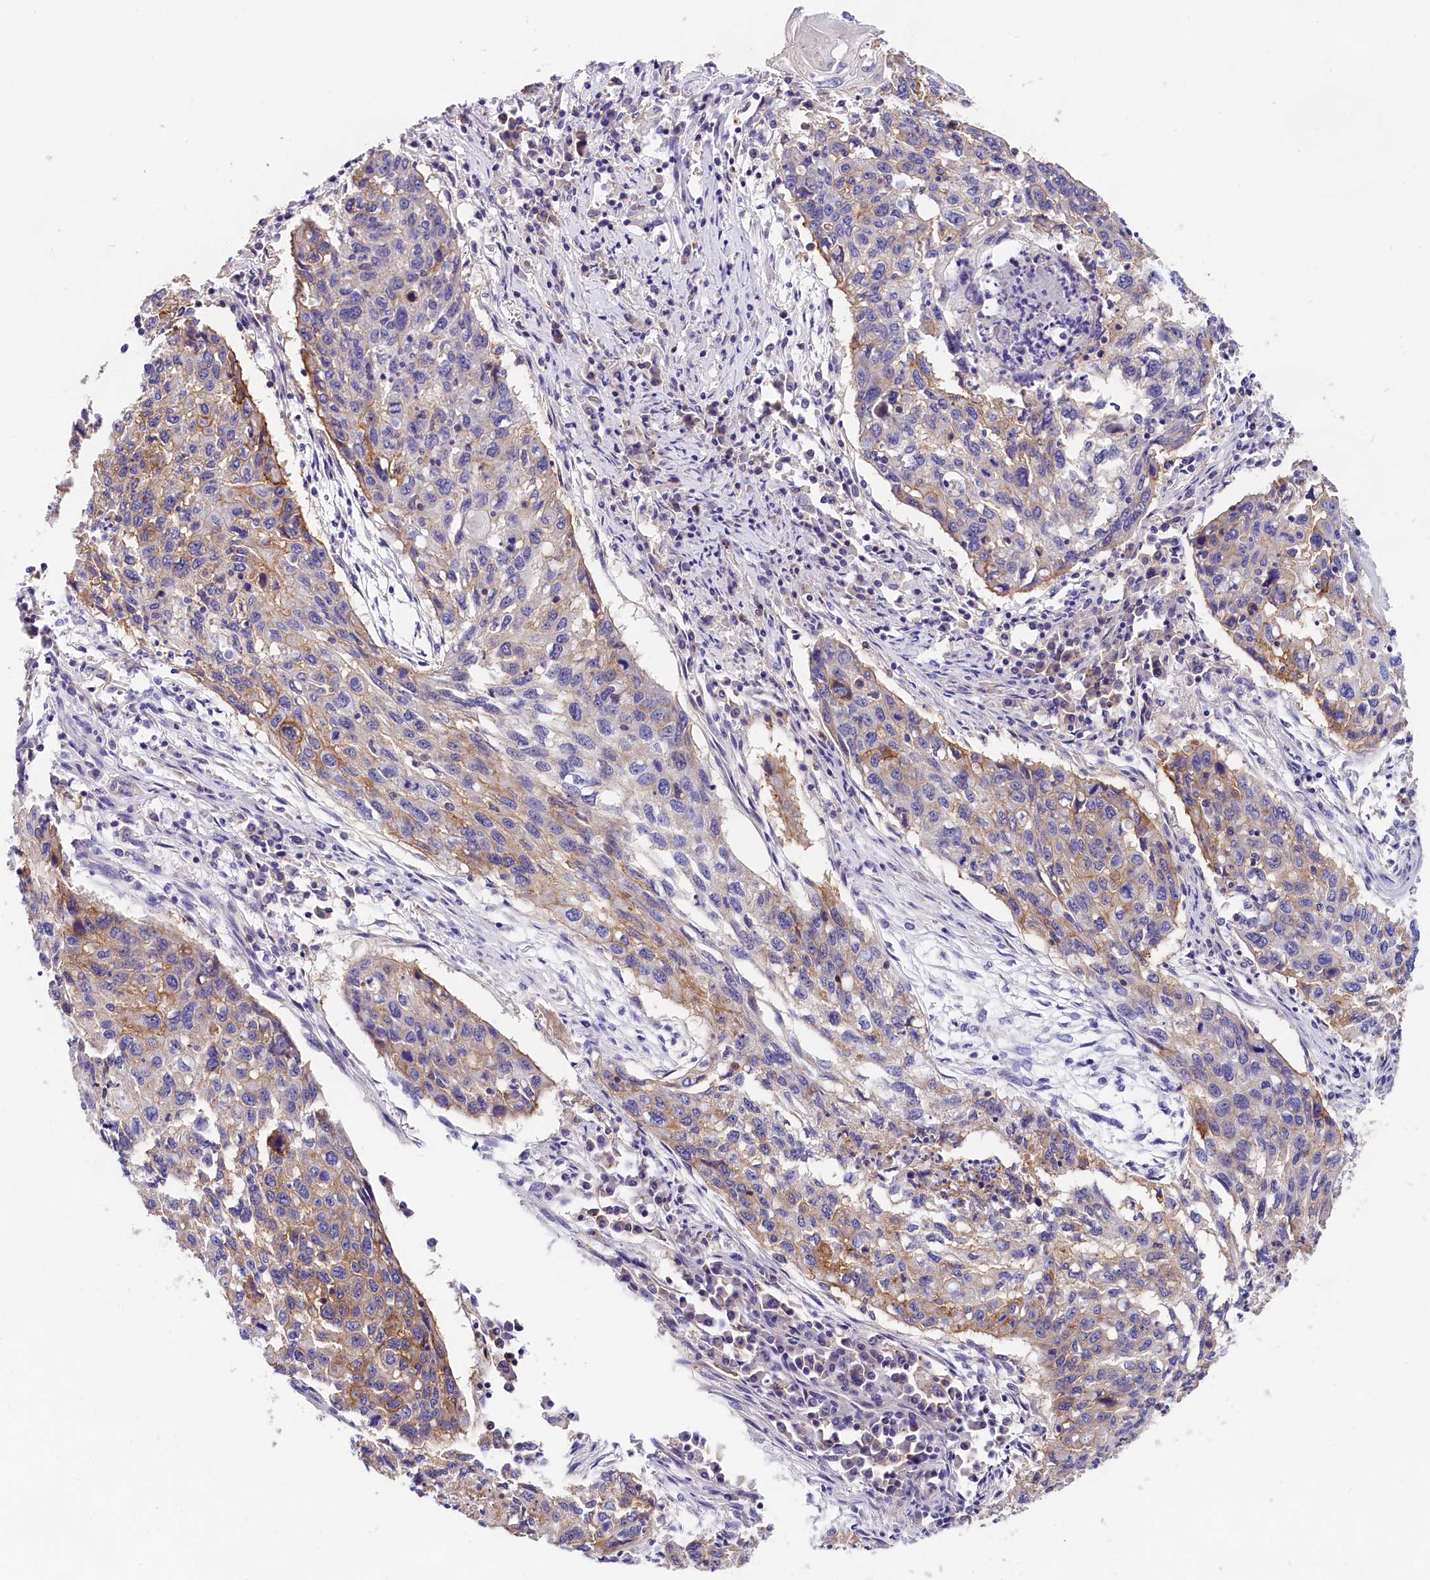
{"staining": {"intensity": "moderate", "quantity": "<25%", "location": "cytoplasmic/membranous"}, "tissue": "lung cancer", "cell_type": "Tumor cells", "image_type": "cancer", "snomed": [{"axis": "morphology", "description": "Squamous cell carcinoma, NOS"}, {"axis": "topography", "description": "Lung"}], "caption": "Lung cancer (squamous cell carcinoma) stained with DAB immunohistochemistry (IHC) displays low levels of moderate cytoplasmic/membranous staining in about <25% of tumor cells.", "gene": "OAS3", "patient": {"sex": "female", "age": 63}}